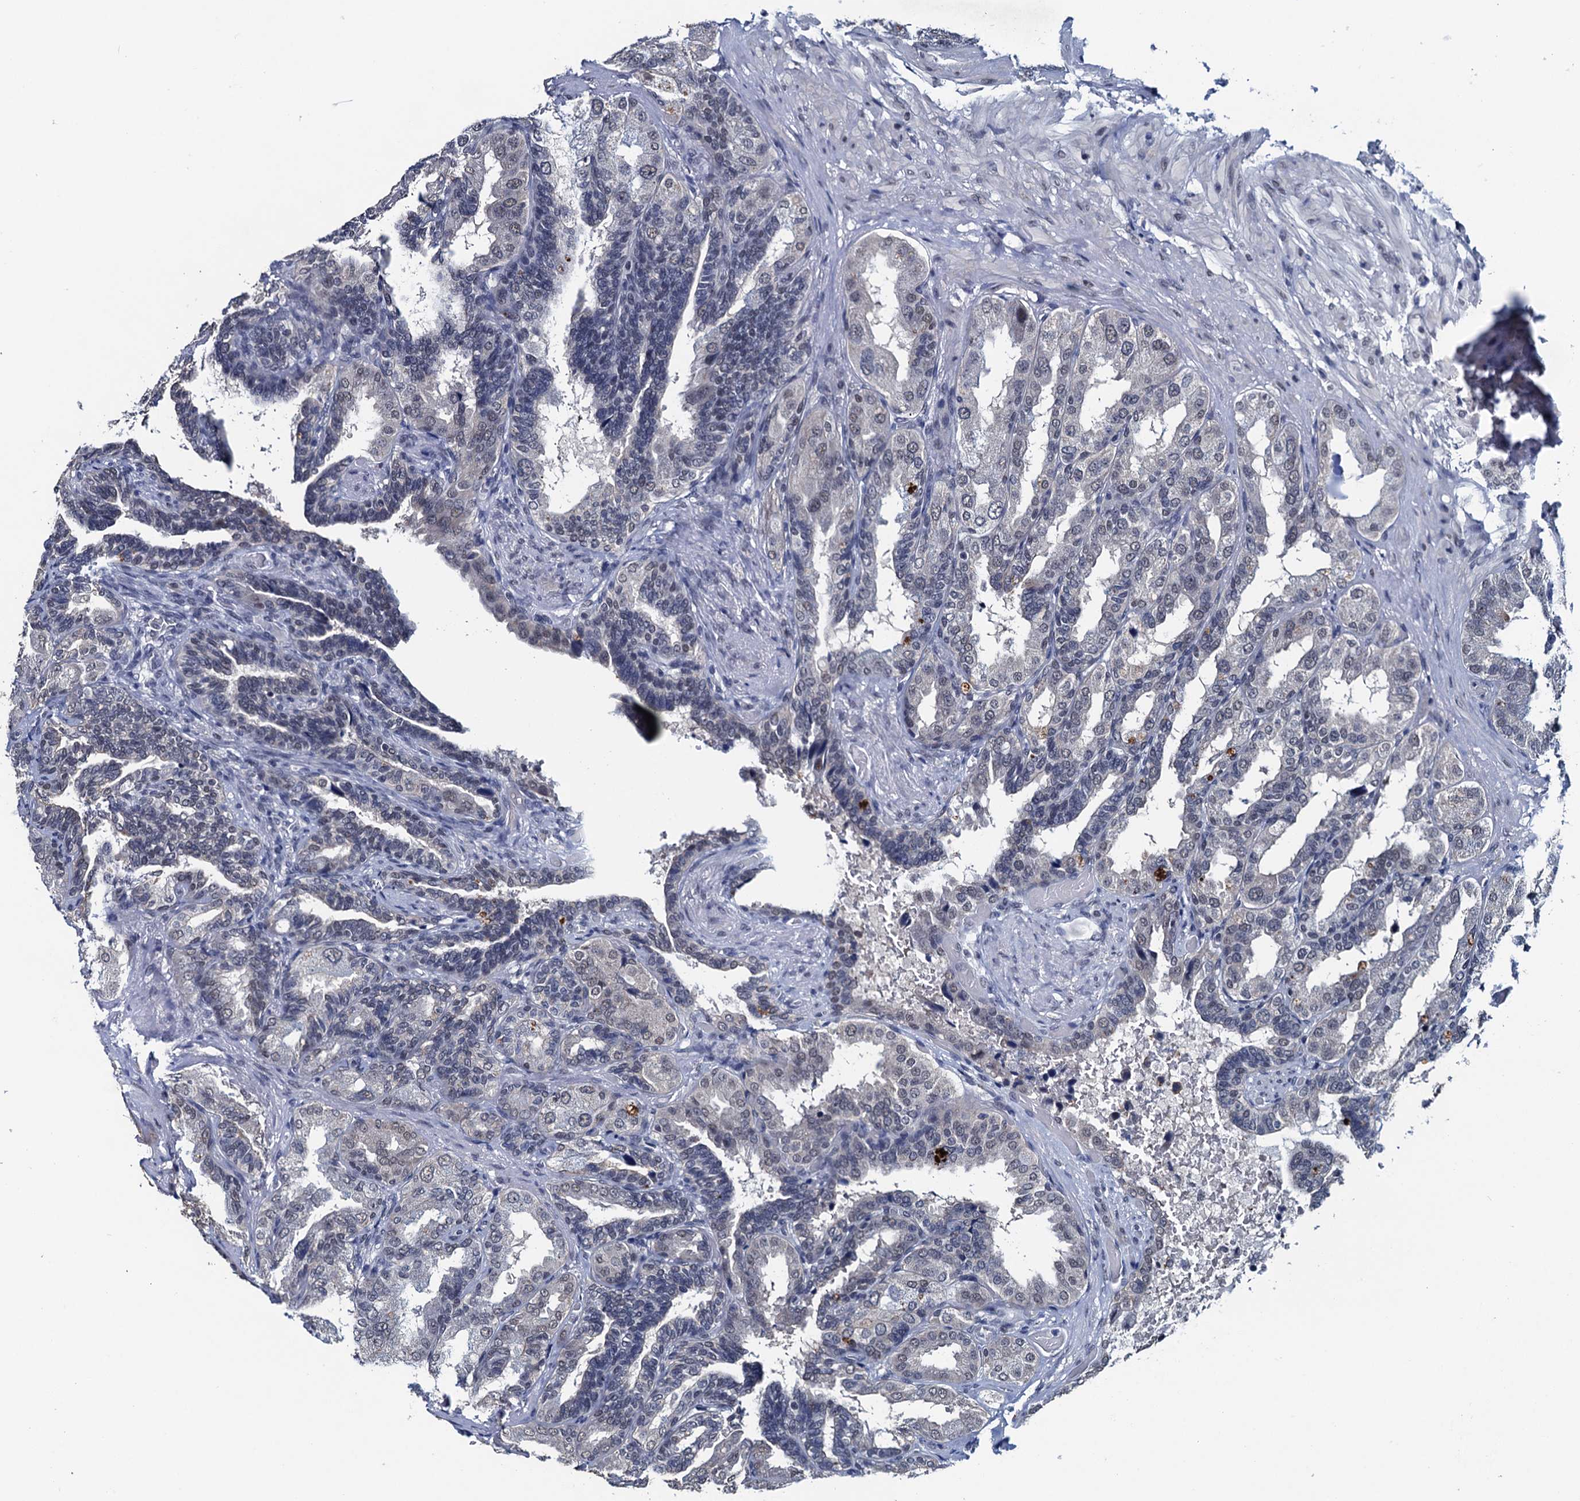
{"staining": {"intensity": "moderate", "quantity": "25%-75%", "location": "nuclear"}, "tissue": "seminal vesicle", "cell_type": "Glandular cells", "image_type": "normal", "snomed": [{"axis": "morphology", "description": "Normal tissue, NOS"}, {"axis": "topography", "description": "Seminal veicle"}, {"axis": "topography", "description": "Peripheral nerve tissue"}], "caption": "Moderate nuclear expression for a protein is identified in approximately 25%-75% of glandular cells of unremarkable seminal vesicle using immunohistochemistry.", "gene": "FNBP4", "patient": {"sex": "male", "age": 63}}